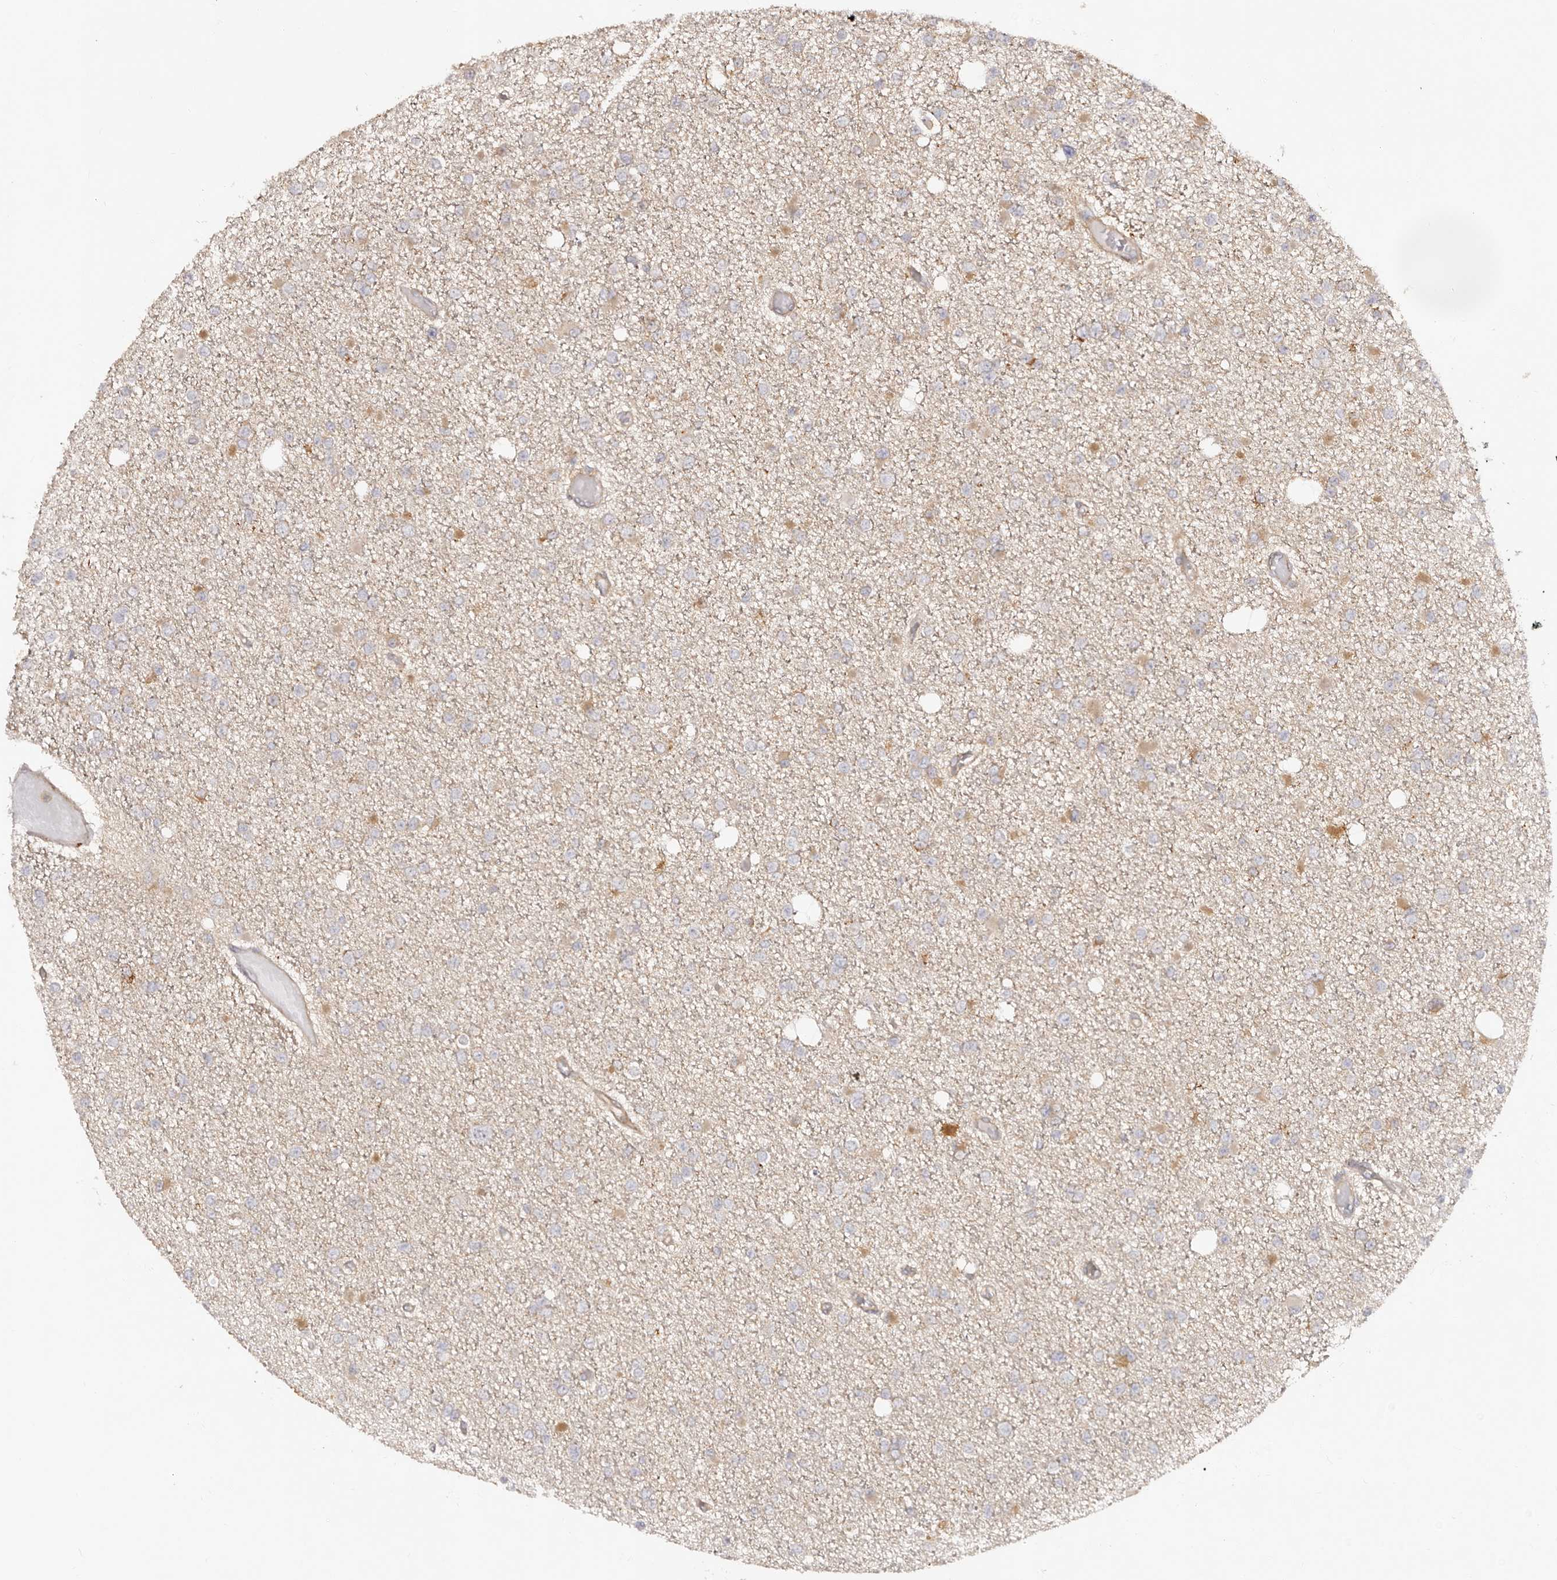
{"staining": {"intensity": "weak", "quantity": "<25%", "location": "cytoplasmic/membranous"}, "tissue": "glioma", "cell_type": "Tumor cells", "image_type": "cancer", "snomed": [{"axis": "morphology", "description": "Glioma, malignant, Low grade"}, {"axis": "topography", "description": "Brain"}], "caption": "Immunohistochemistry (IHC) of glioma shows no expression in tumor cells.", "gene": "RPS6", "patient": {"sex": "female", "age": 22}}